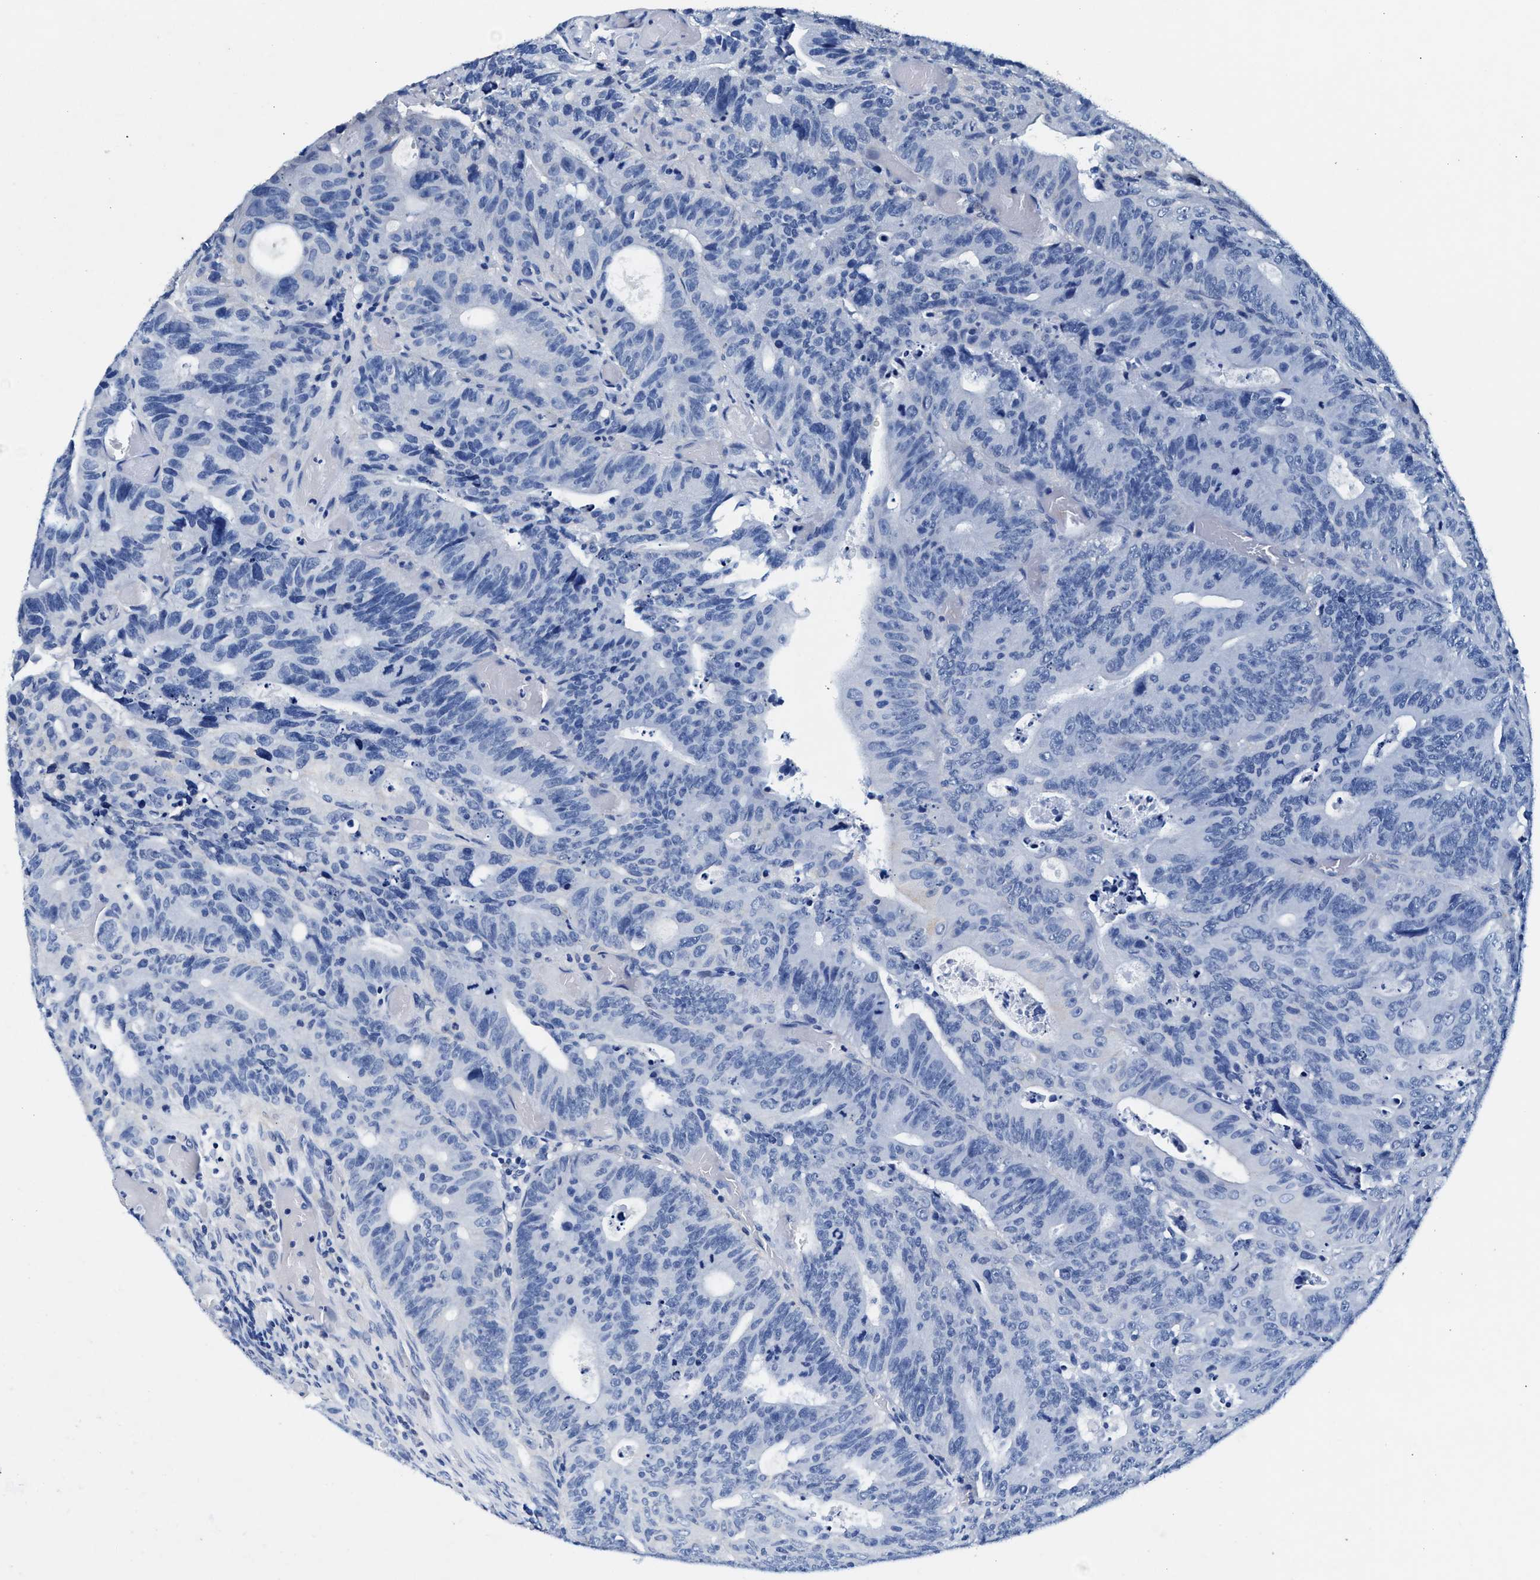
{"staining": {"intensity": "negative", "quantity": "none", "location": "none"}, "tissue": "colorectal cancer", "cell_type": "Tumor cells", "image_type": "cancer", "snomed": [{"axis": "morphology", "description": "Adenocarcinoma, NOS"}, {"axis": "topography", "description": "Colon"}], "caption": "High power microscopy micrograph of an IHC histopathology image of colorectal adenocarcinoma, revealing no significant staining in tumor cells.", "gene": "SLC8A1", "patient": {"sex": "male", "age": 87}}